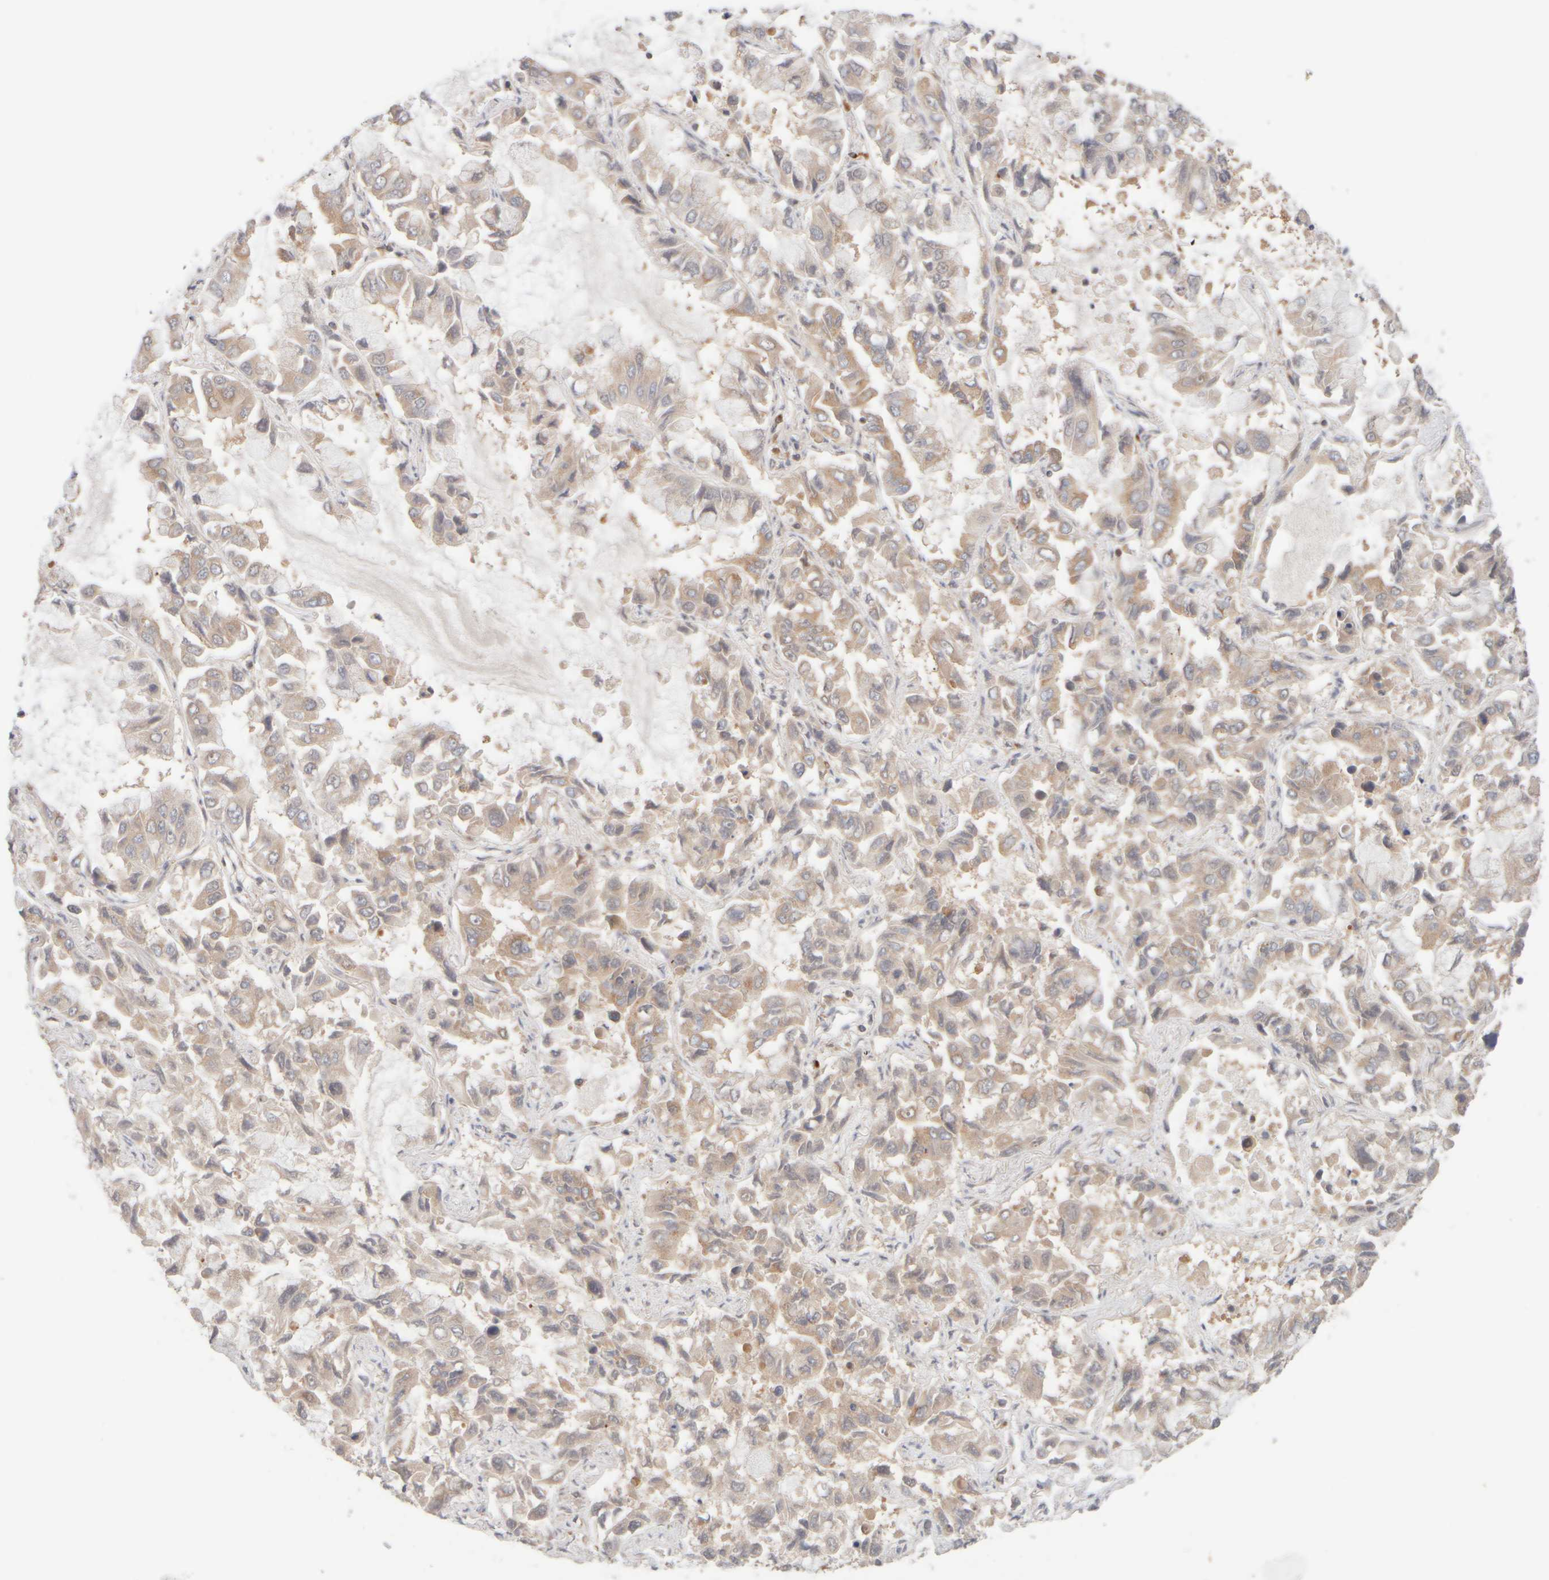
{"staining": {"intensity": "weak", "quantity": "<25%", "location": "cytoplasmic/membranous"}, "tissue": "lung cancer", "cell_type": "Tumor cells", "image_type": "cancer", "snomed": [{"axis": "morphology", "description": "Adenocarcinoma, NOS"}, {"axis": "topography", "description": "Lung"}], "caption": "Lung cancer (adenocarcinoma) stained for a protein using immunohistochemistry (IHC) shows no expression tumor cells.", "gene": "RABEP1", "patient": {"sex": "male", "age": 64}}